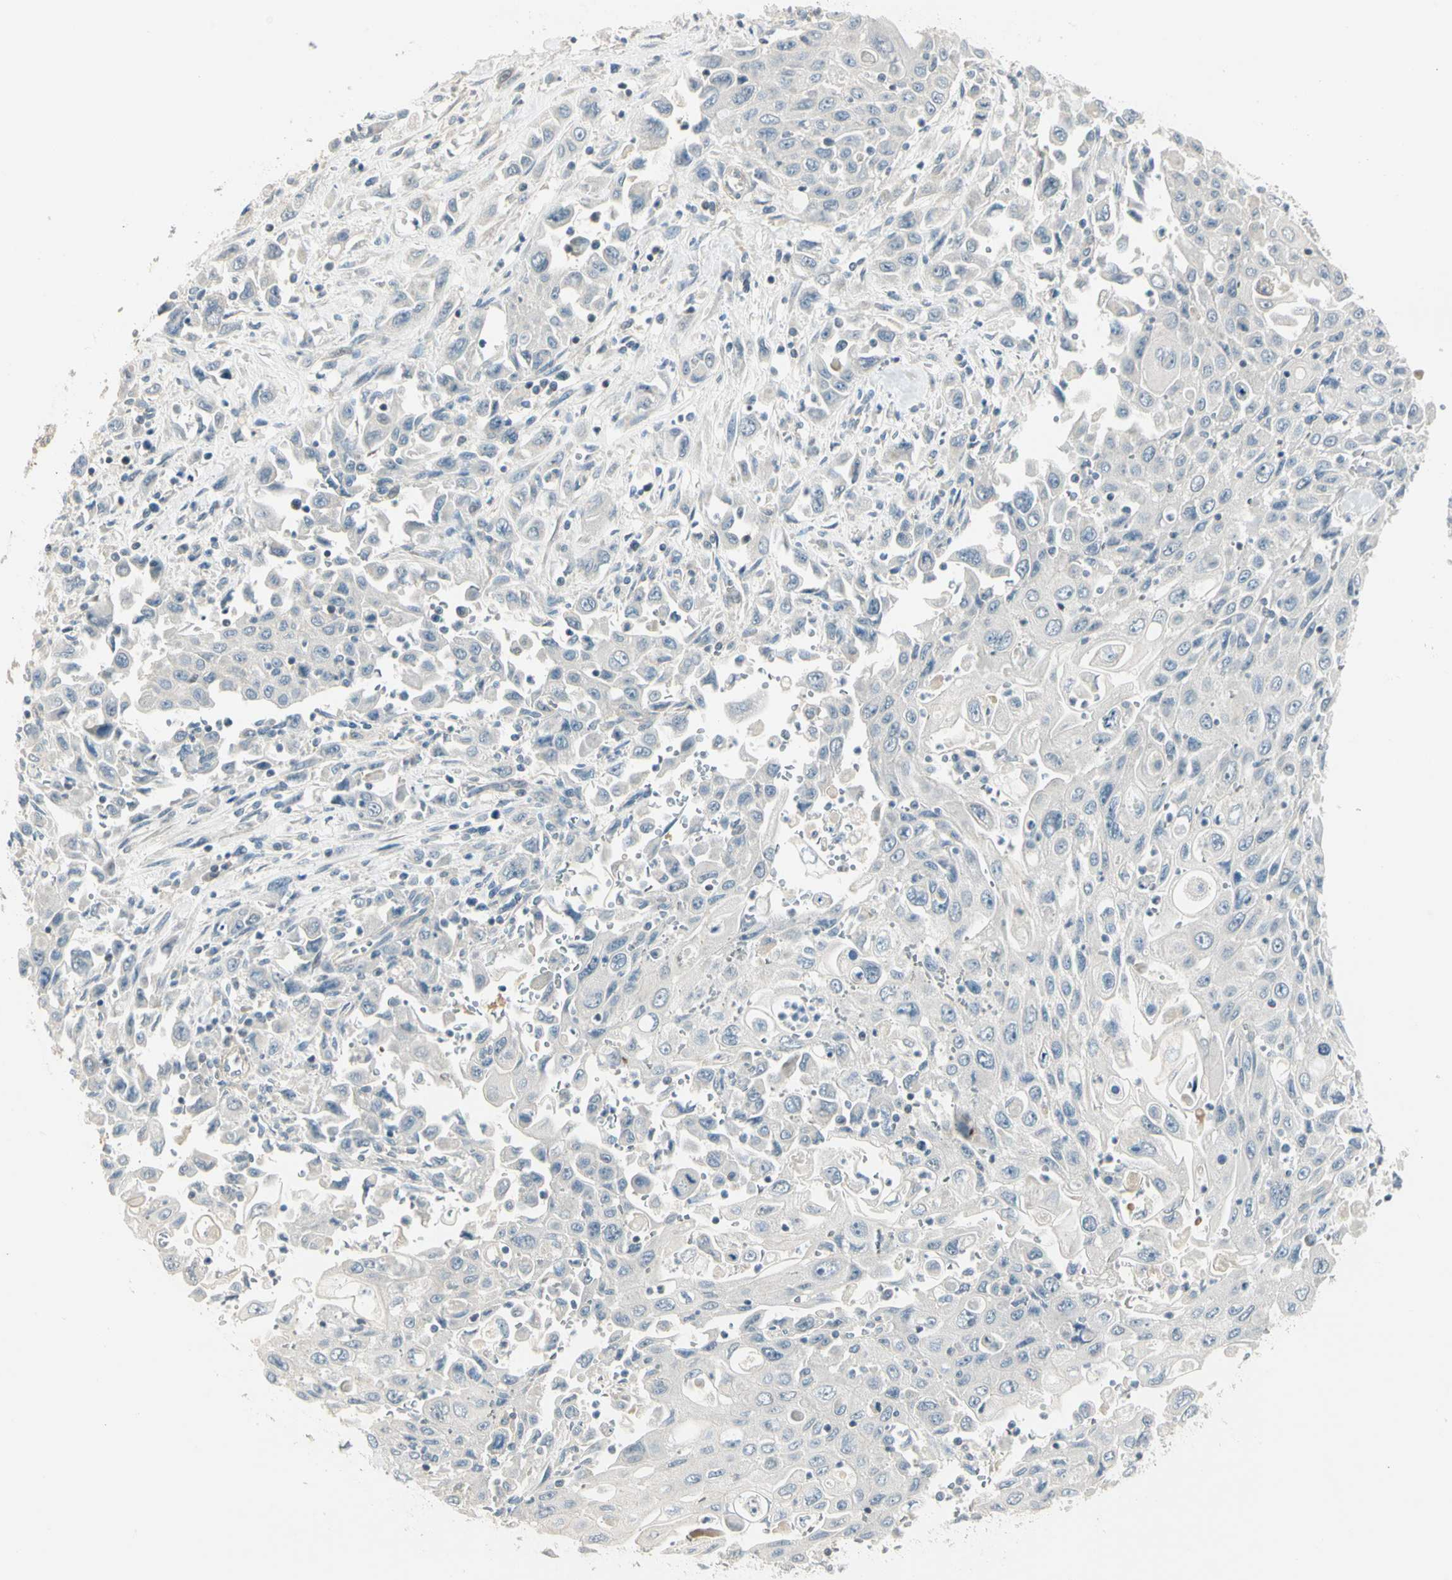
{"staining": {"intensity": "negative", "quantity": "none", "location": "none"}, "tissue": "pancreatic cancer", "cell_type": "Tumor cells", "image_type": "cancer", "snomed": [{"axis": "morphology", "description": "Adenocarcinoma, NOS"}, {"axis": "topography", "description": "Pancreas"}], "caption": "The photomicrograph demonstrates no significant positivity in tumor cells of pancreatic adenocarcinoma.", "gene": "ADGRA3", "patient": {"sex": "male", "age": 70}}